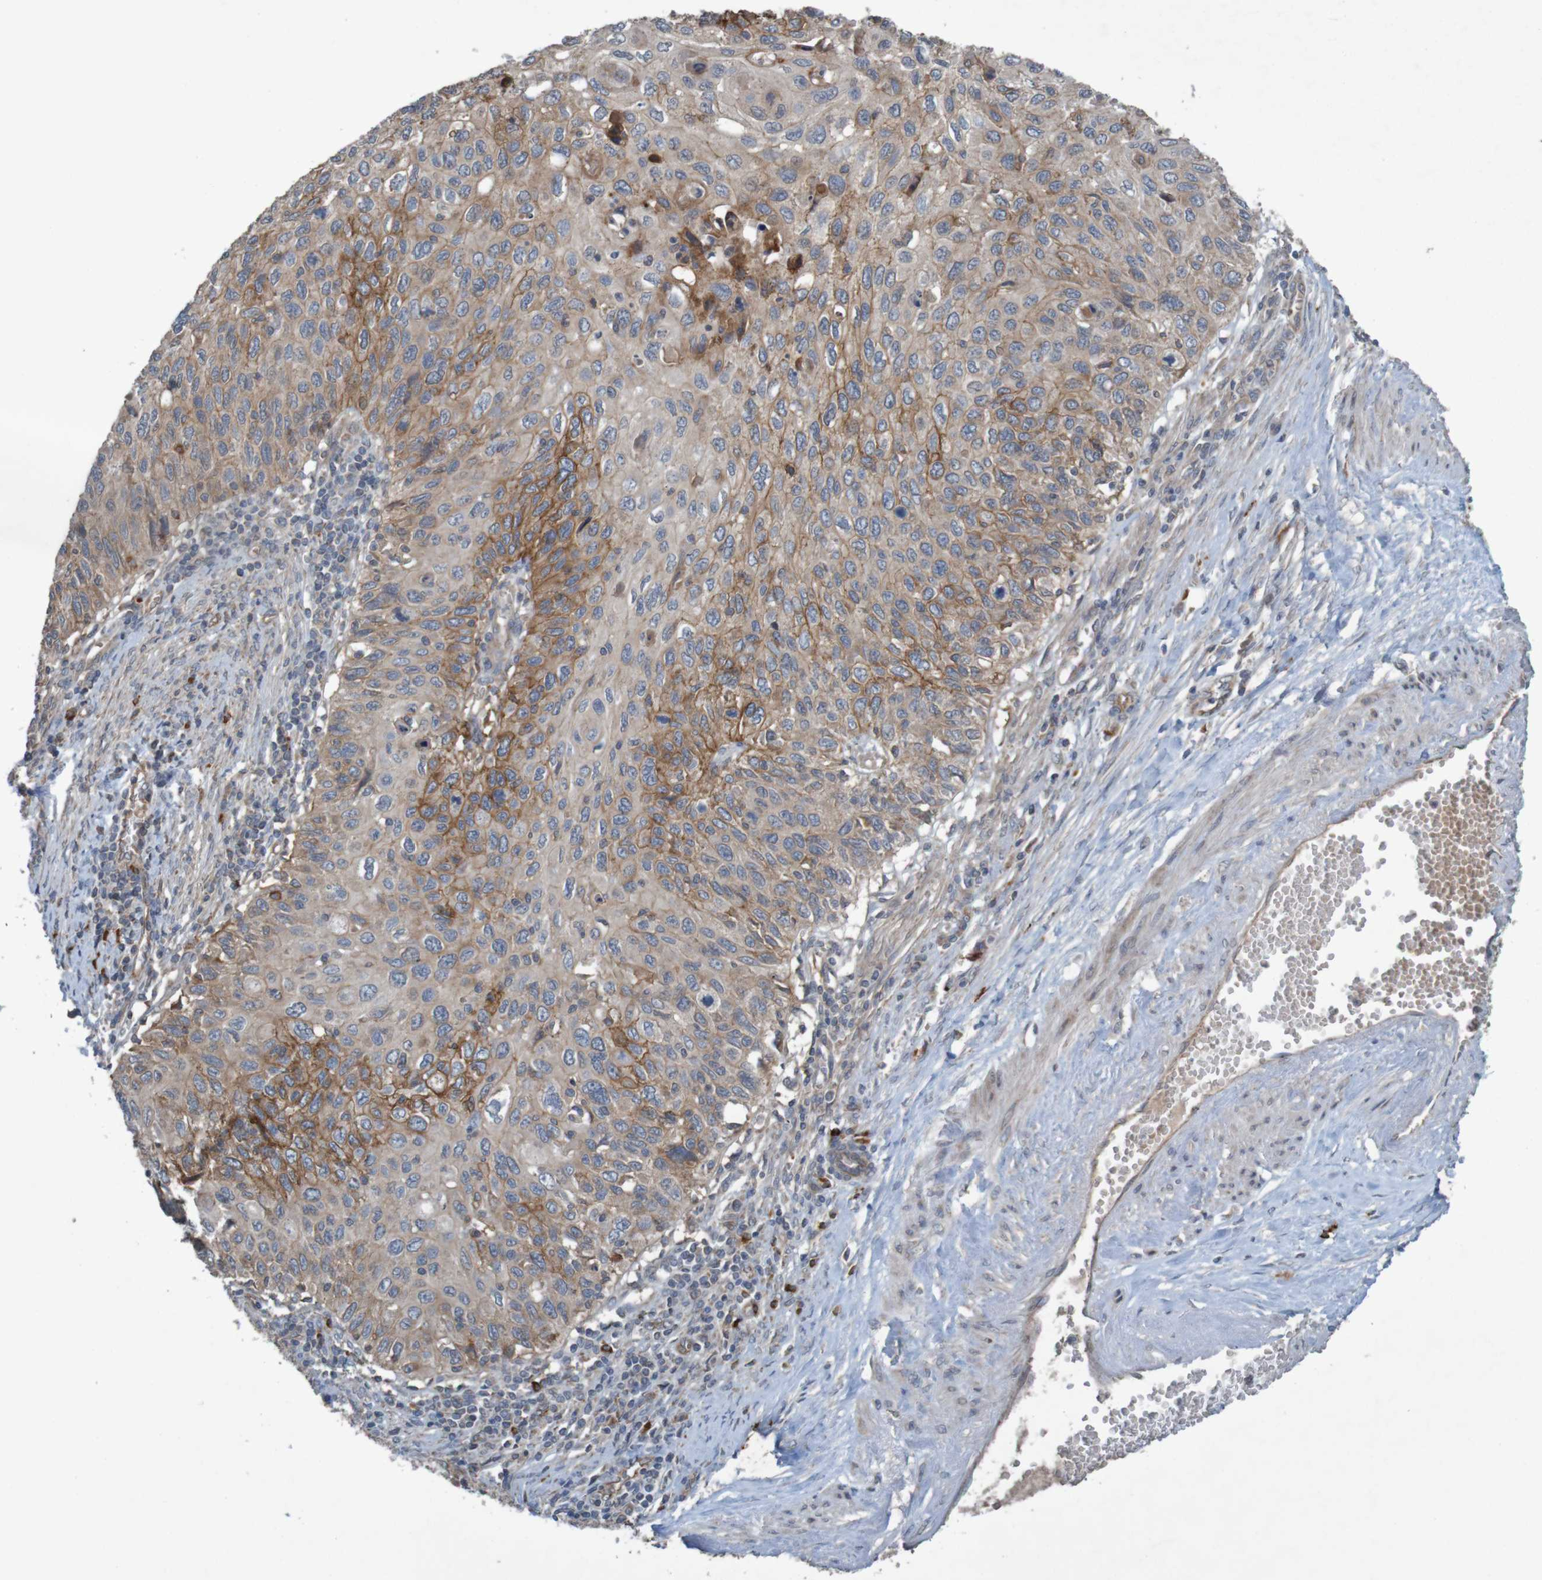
{"staining": {"intensity": "moderate", "quantity": ">75%", "location": "cytoplasmic/membranous"}, "tissue": "cervical cancer", "cell_type": "Tumor cells", "image_type": "cancer", "snomed": [{"axis": "morphology", "description": "Squamous cell carcinoma, NOS"}, {"axis": "topography", "description": "Cervix"}], "caption": "IHC (DAB) staining of human squamous cell carcinoma (cervical) reveals moderate cytoplasmic/membranous protein positivity in approximately >75% of tumor cells.", "gene": "B3GAT2", "patient": {"sex": "female", "age": 70}}